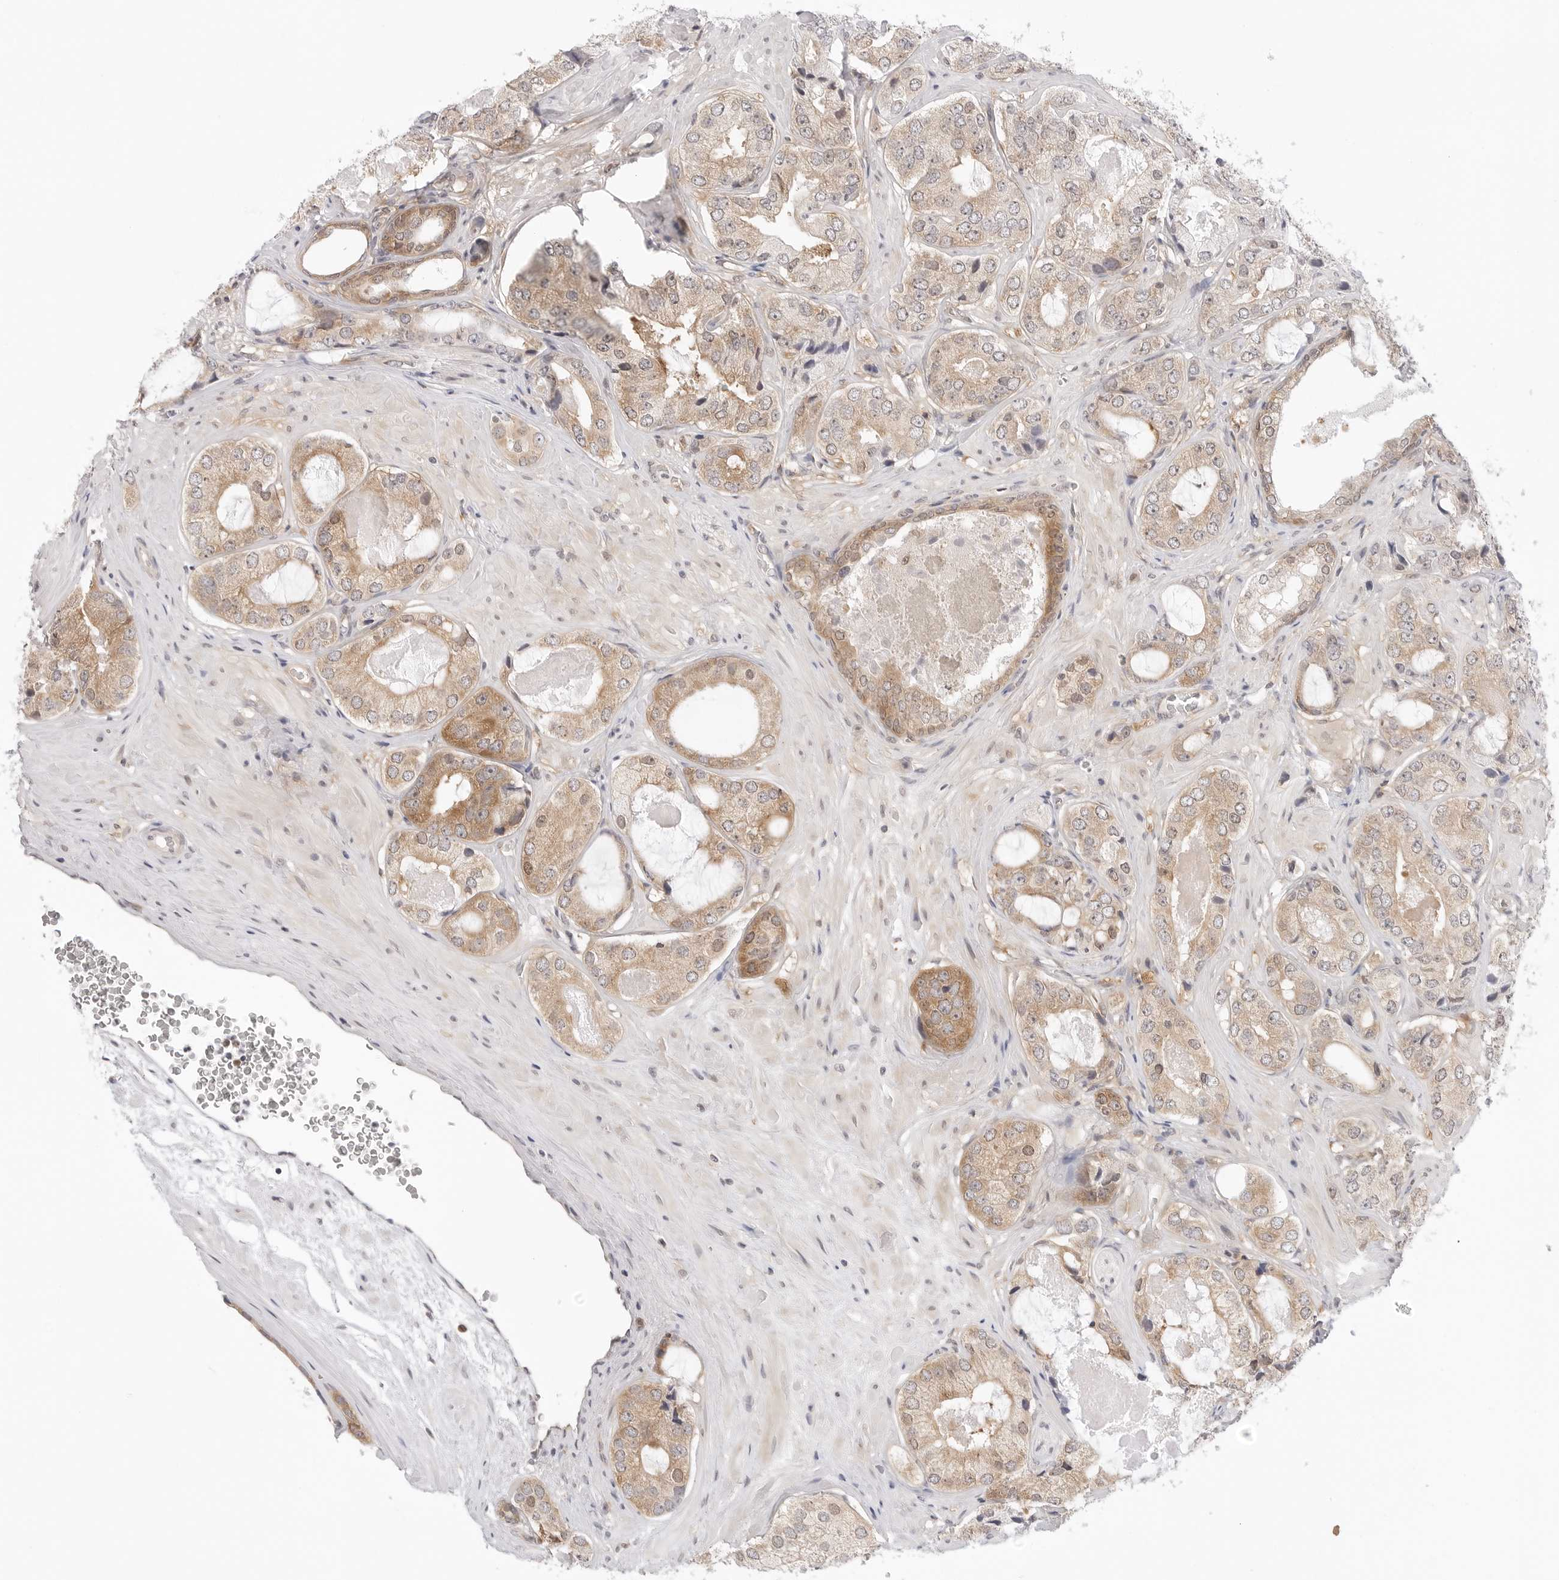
{"staining": {"intensity": "moderate", "quantity": "25%-75%", "location": "cytoplasmic/membranous"}, "tissue": "prostate cancer", "cell_type": "Tumor cells", "image_type": "cancer", "snomed": [{"axis": "morphology", "description": "Adenocarcinoma, High grade"}, {"axis": "topography", "description": "Prostate"}], "caption": "DAB immunohistochemical staining of human prostate high-grade adenocarcinoma reveals moderate cytoplasmic/membranous protein positivity in approximately 25%-75% of tumor cells. (Stains: DAB (3,3'-diaminobenzidine) in brown, nuclei in blue, Microscopy: brightfield microscopy at high magnification).", "gene": "NUDC", "patient": {"sex": "male", "age": 59}}